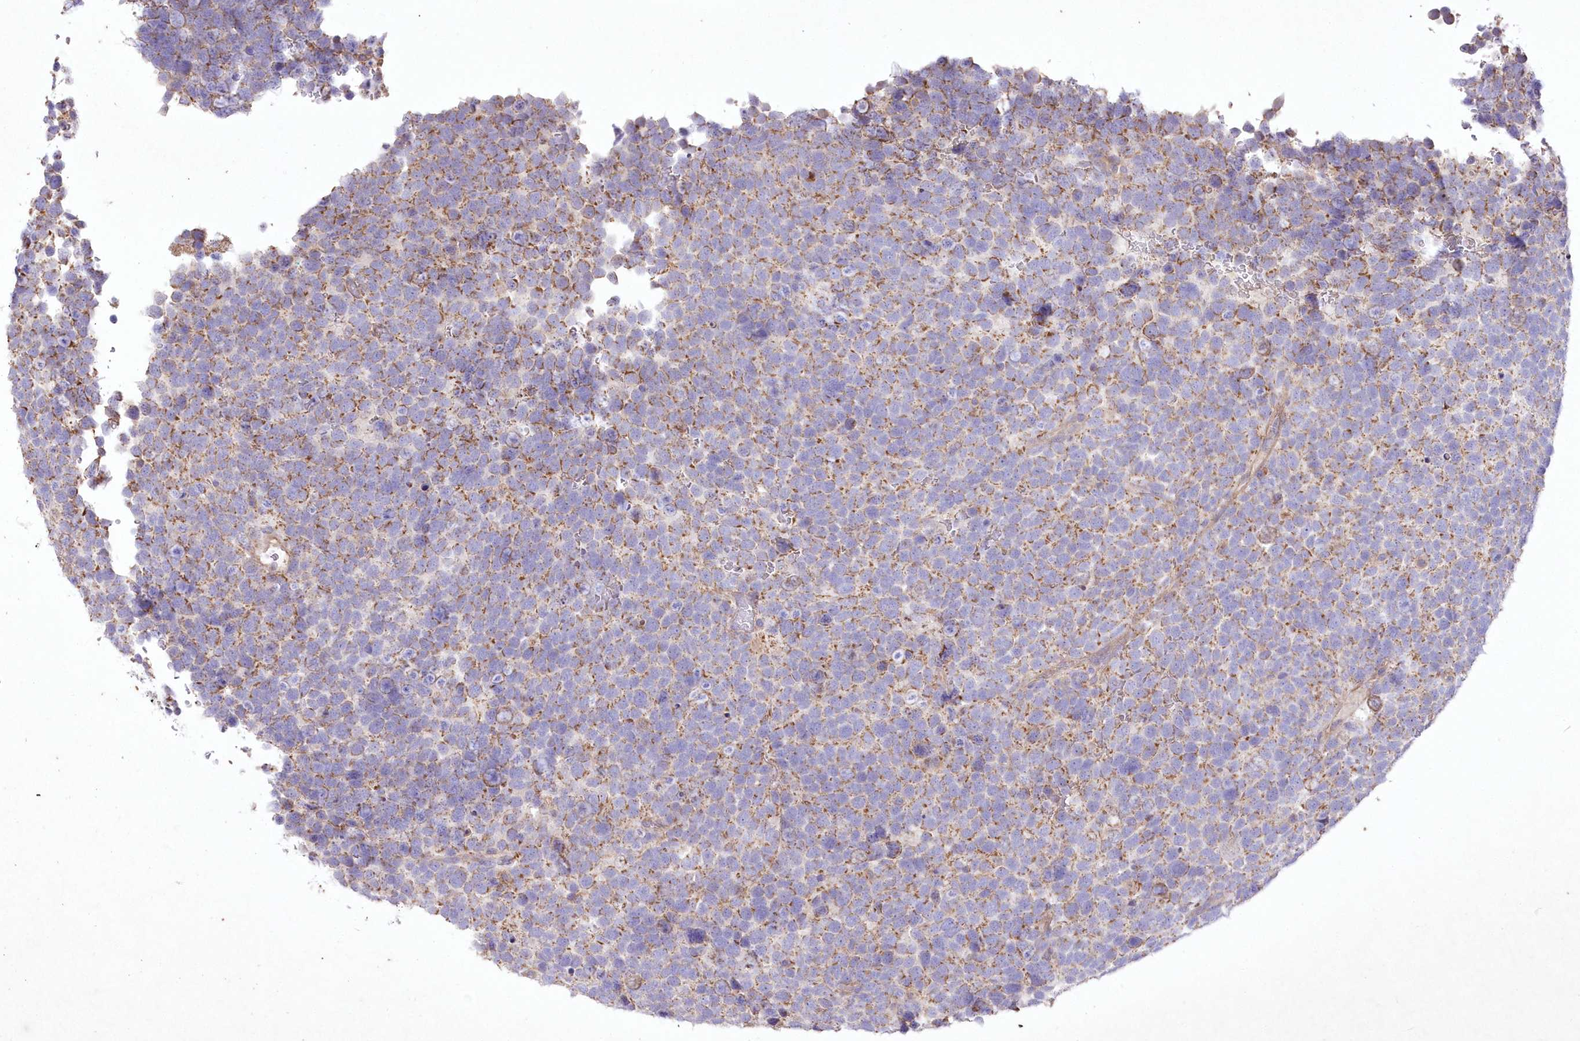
{"staining": {"intensity": "moderate", "quantity": ">75%", "location": "cytoplasmic/membranous"}, "tissue": "urothelial cancer", "cell_type": "Tumor cells", "image_type": "cancer", "snomed": [{"axis": "morphology", "description": "Urothelial carcinoma, High grade"}, {"axis": "topography", "description": "Urinary bladder"}], "caption": "Protein analysis of high-grade urothelial carcinoma tissue reveals moderate cytoplasmic/membranous positivity in about >75% of tumor cells. (brown staining indicates protein expression, while blue staining denotes nuclei).", "gene": "ITSN2", "patient": {"sex": "female", "age": 82}}